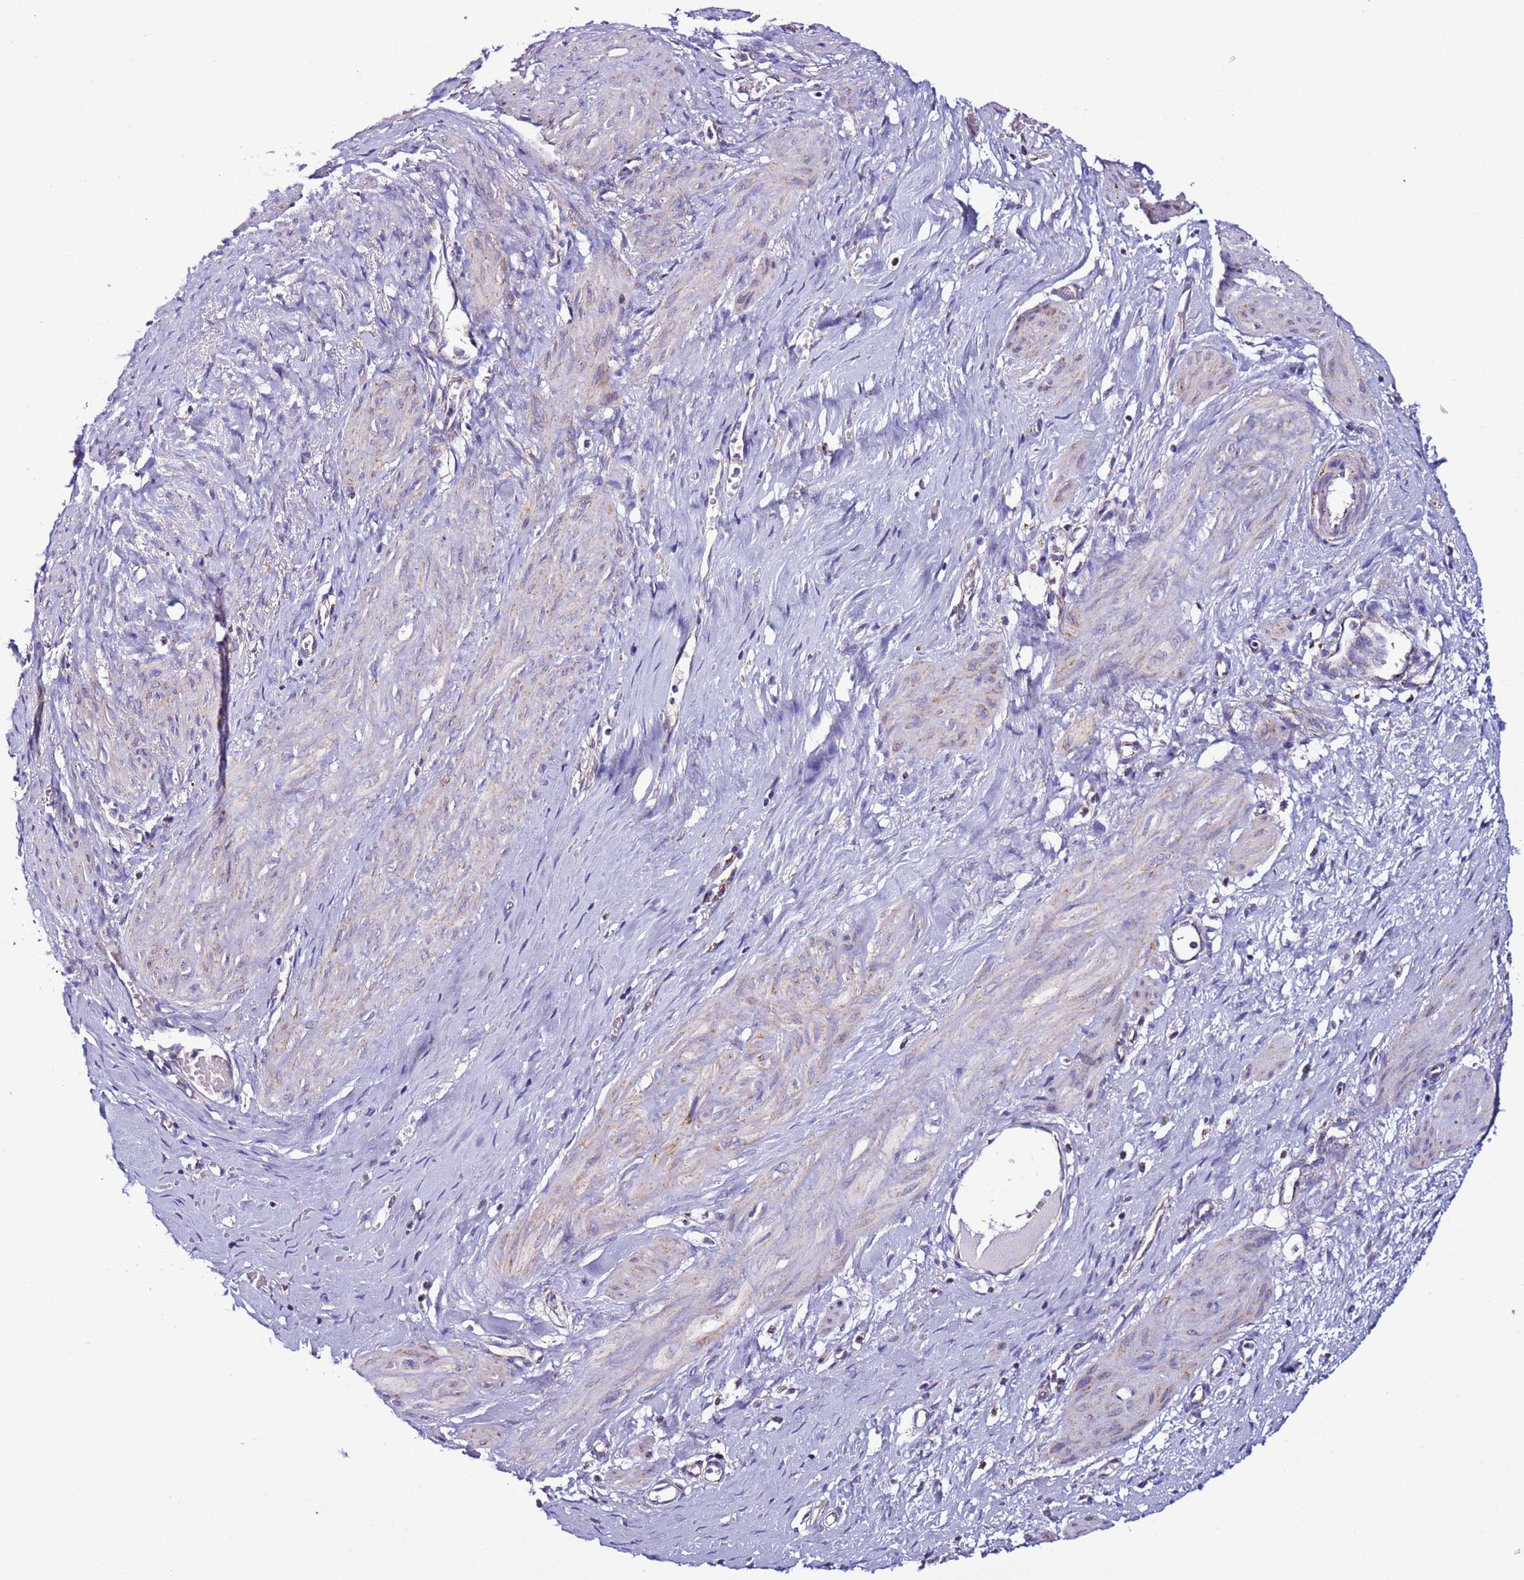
{"staining": {"intensity": "weak", "quantity": "<25%", "location": "cytoplasmic/membranous"}, "tissue": "smooth muscle", "cell_type": "Smooth muscle cells", "image_type": "normal", "snomed": [{"axis": "morphology", "description": "Normal tissue, NOS"}, {"axis": "topography", "description": "Endometrium"}], "caption": "This is an IHC micrograph of normal human smooth muscle. There is no staining in smooth muscle cells.", "gene": "UEVLD", "patient": {"sex": "female", "age": 33}}